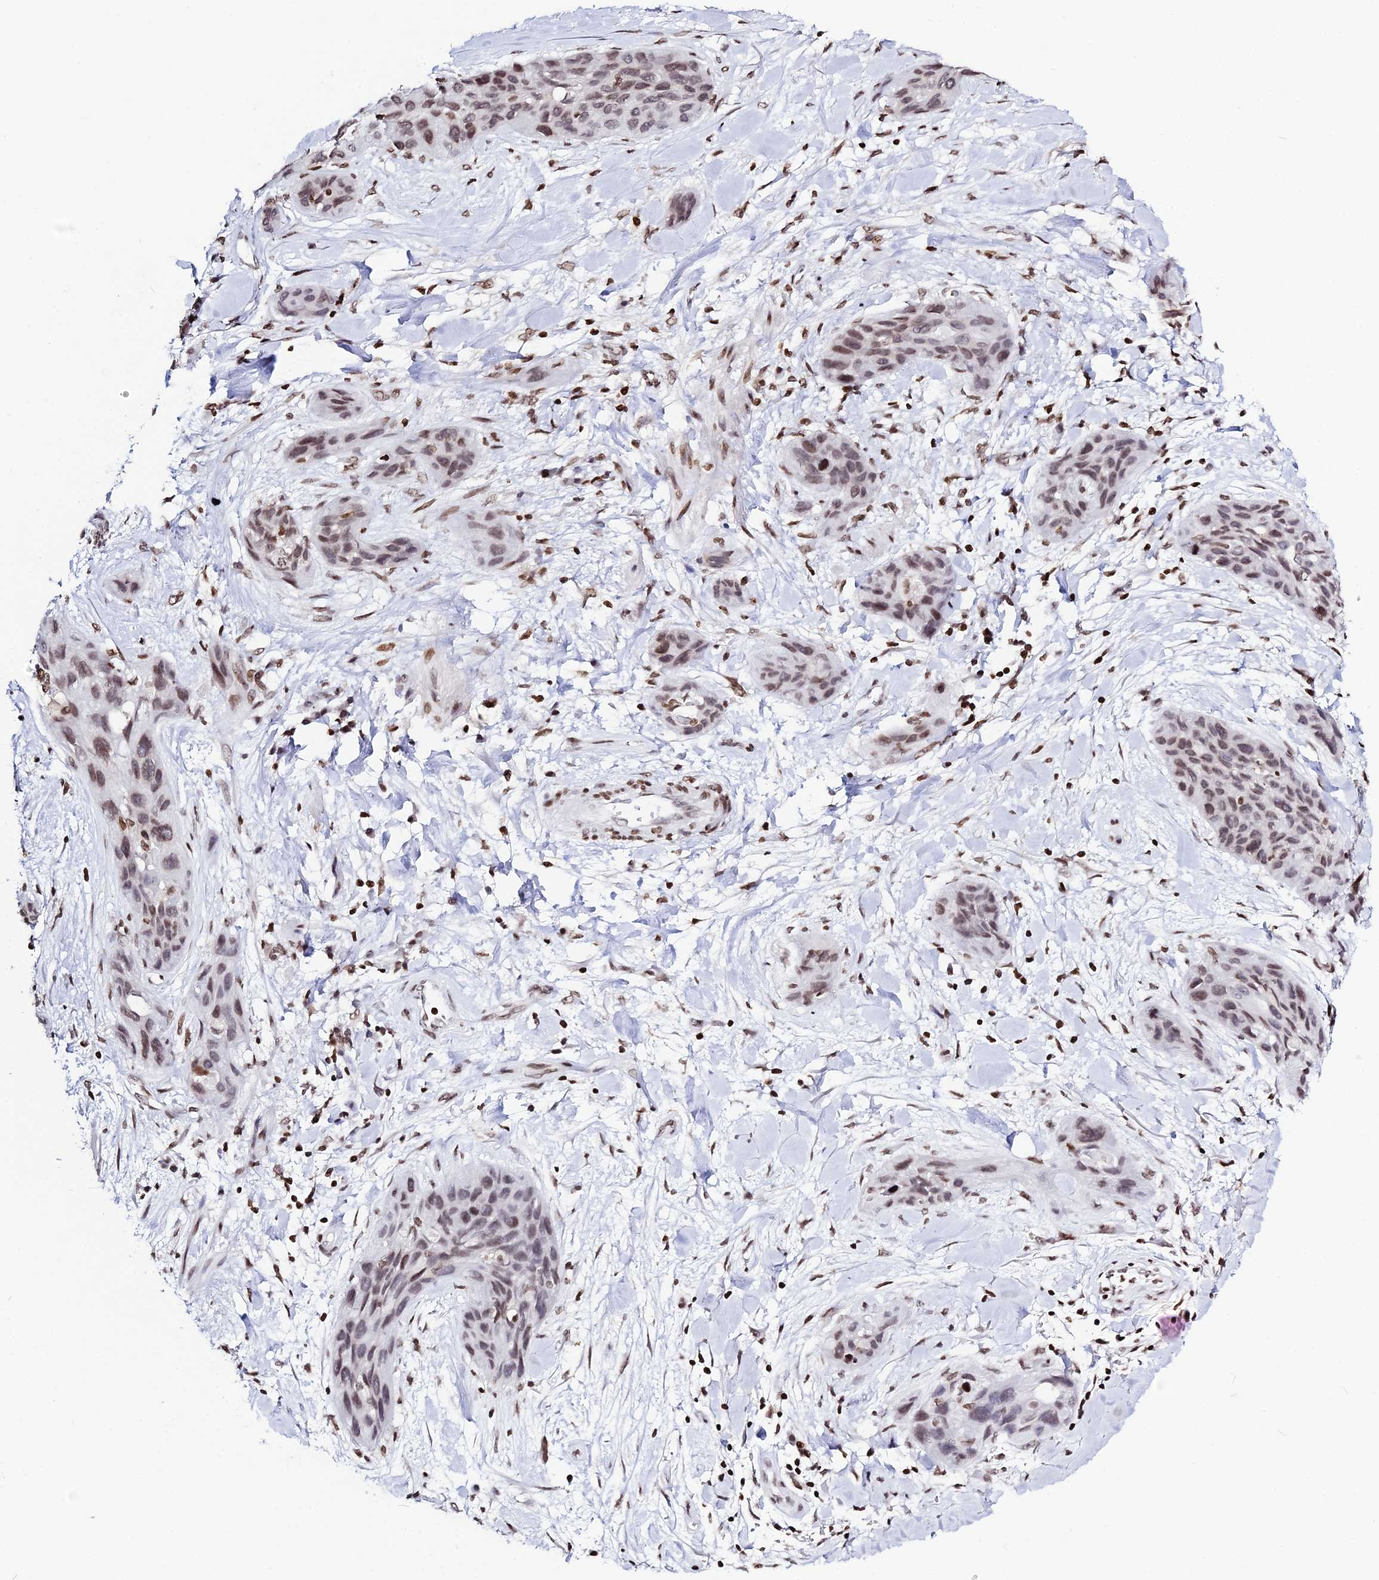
{"staining": {"intensity": "moderate", "quantity": ">75%", "location": "nuclear"}, "tissue": "lung cancer", "cell_type": "Tumor cells", "image_type": "cancer", "snomed": [{"axis": "morphology", "description": "Squamous cell carcinoma, NOS"}, {"axis": "topography", "description": "Lung"}], "caption": "A high-resolution histopathology image shows immunohistochemistry (IHC) staining of squamous cell carcinoma (lung), which demonstrates moderate nuclear positivity in about >75% of tumor cells. (DAB IHC, brown staining for protein, blue staining for nuclei).", "gene": "MACROH2A2", "patient": {"sex": "female", "age": 70}}